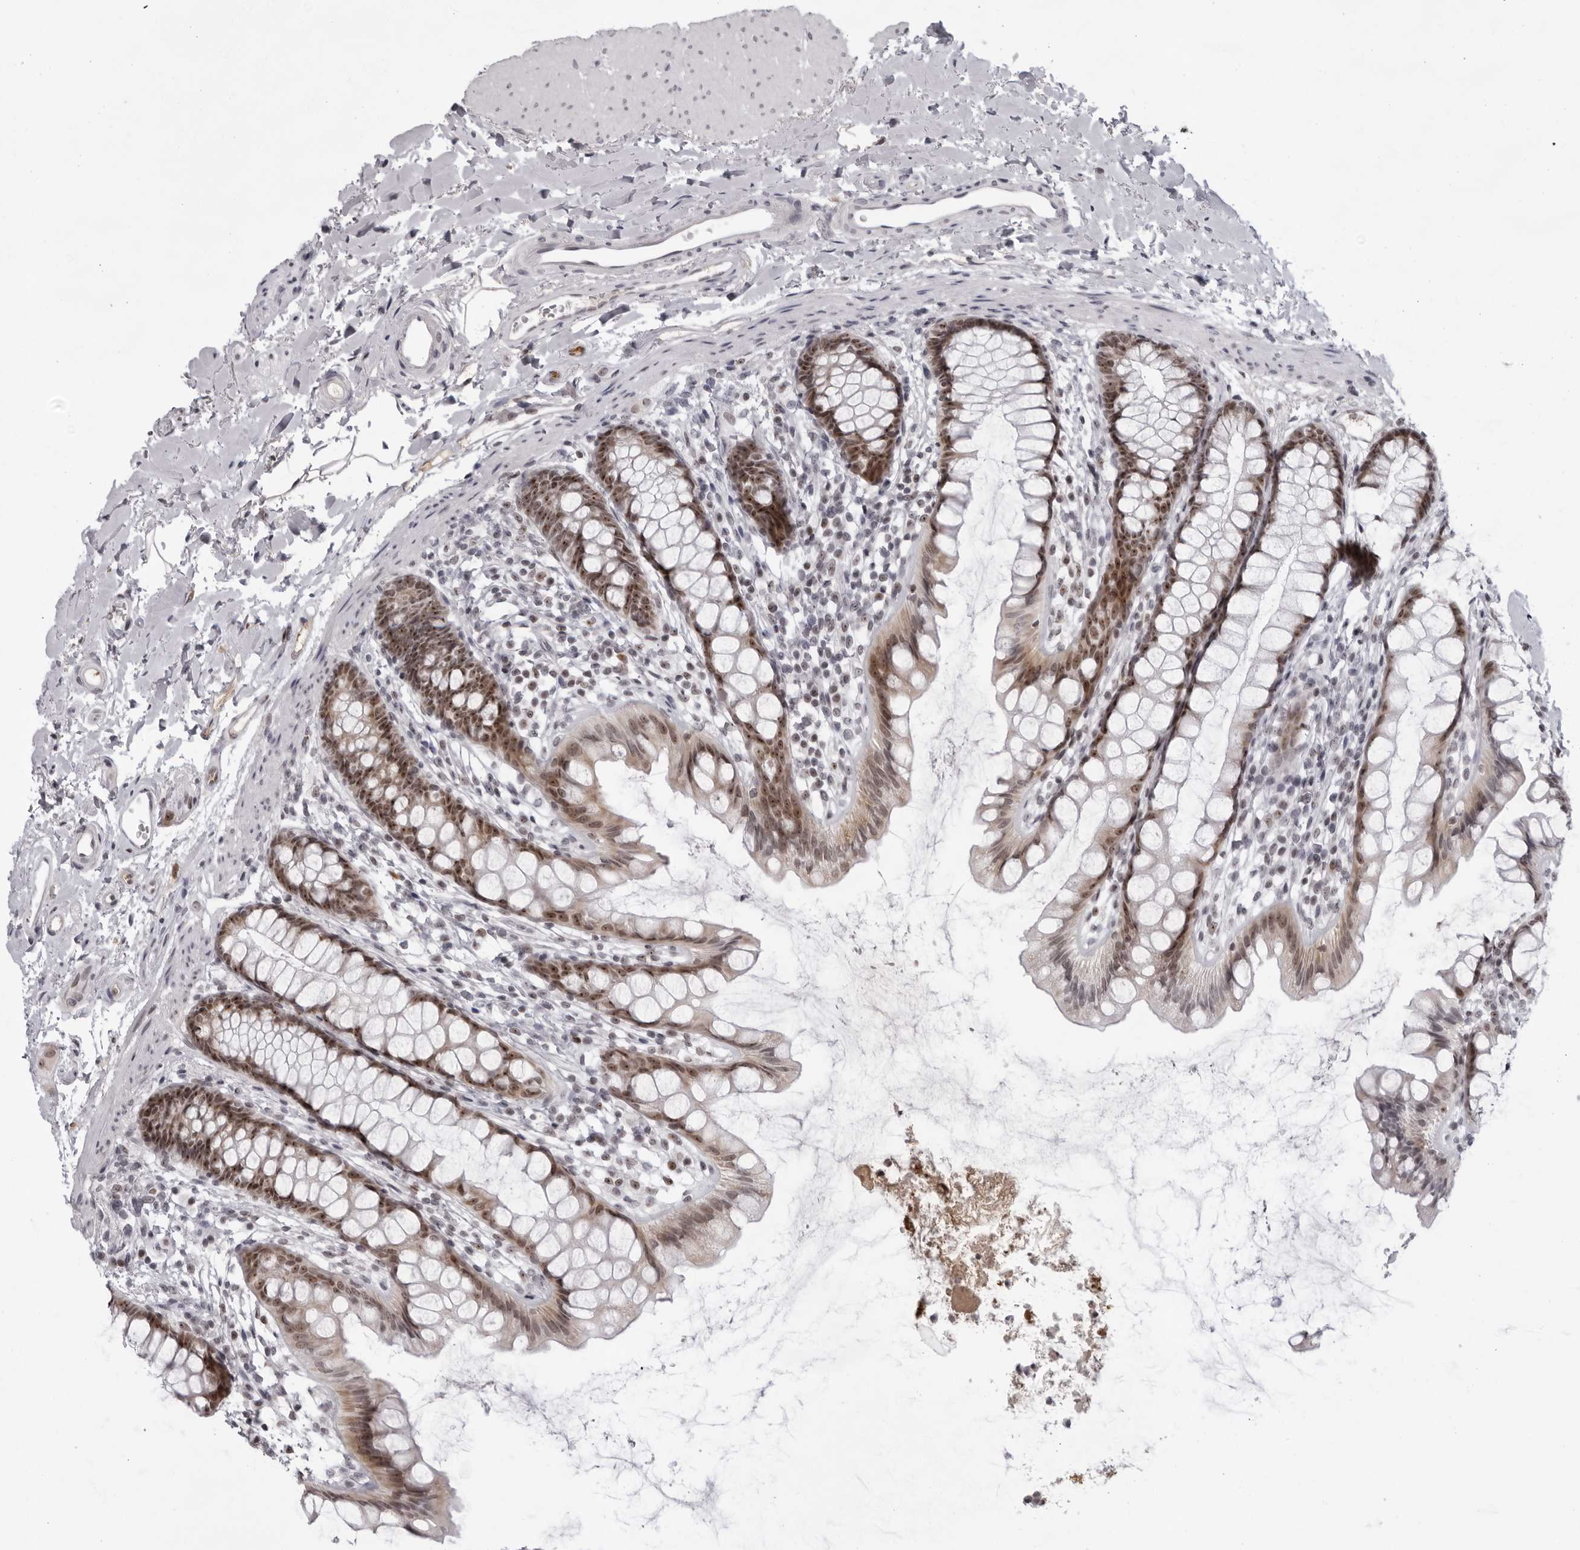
{"staining": {"intensity": "moderate", "quantity": ">75%", "location": "nuclear"}, "tissue": "rectum", "cell_type": "Glandular cells", "image_type": "normal", "snomed": [{"axis": "morphology", "description": "Normal tissue, NOS"}, {"axis": "topography", "description": "Rectum"}], "caption": "High-power microscopy captured an immunohistochemistry histopathology image of normal rectum, revealing moderate nuclear positivity in approximately >75% of glandular cells.", "gene": "EXOSC10", "patient": {"sex": "female", "age": 65}}